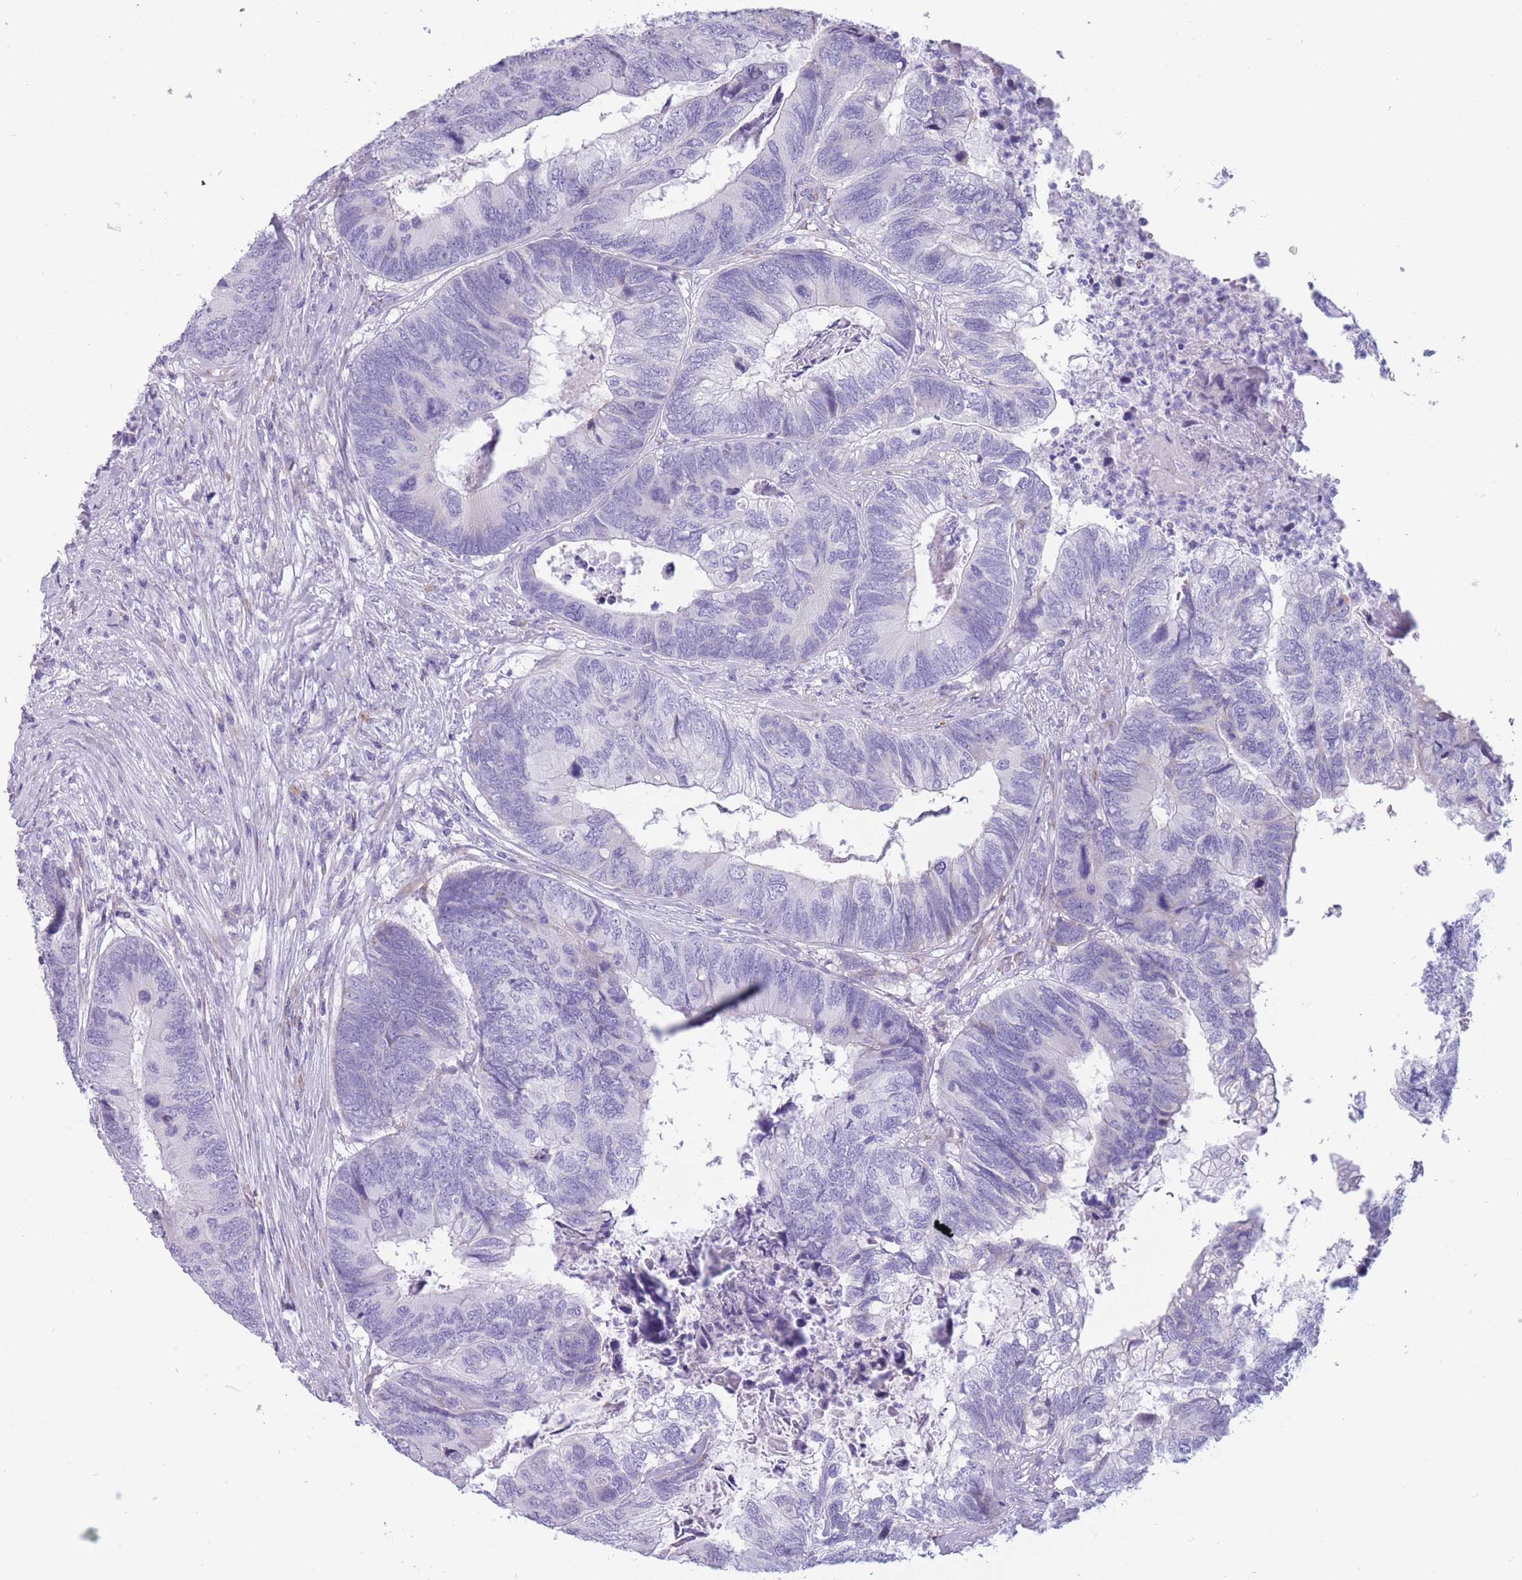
{"staining": {"intensity": "negative", "quantity": "none", "location": "none"}, "tissue": "colorectal cancer", "cell_type": "Tumor cells", "image_type": "cancer", "snomed": [{"axis": "morphology", "description": "Adenocarcinoma, NOS"}, {"axis": "topography", "description": "Colon"}], "caption": "Tumor cells show no significant protein staining in colorectal cancer.", "gene": "COL27A1", "patient": {"sex": "female", "age": 67}}